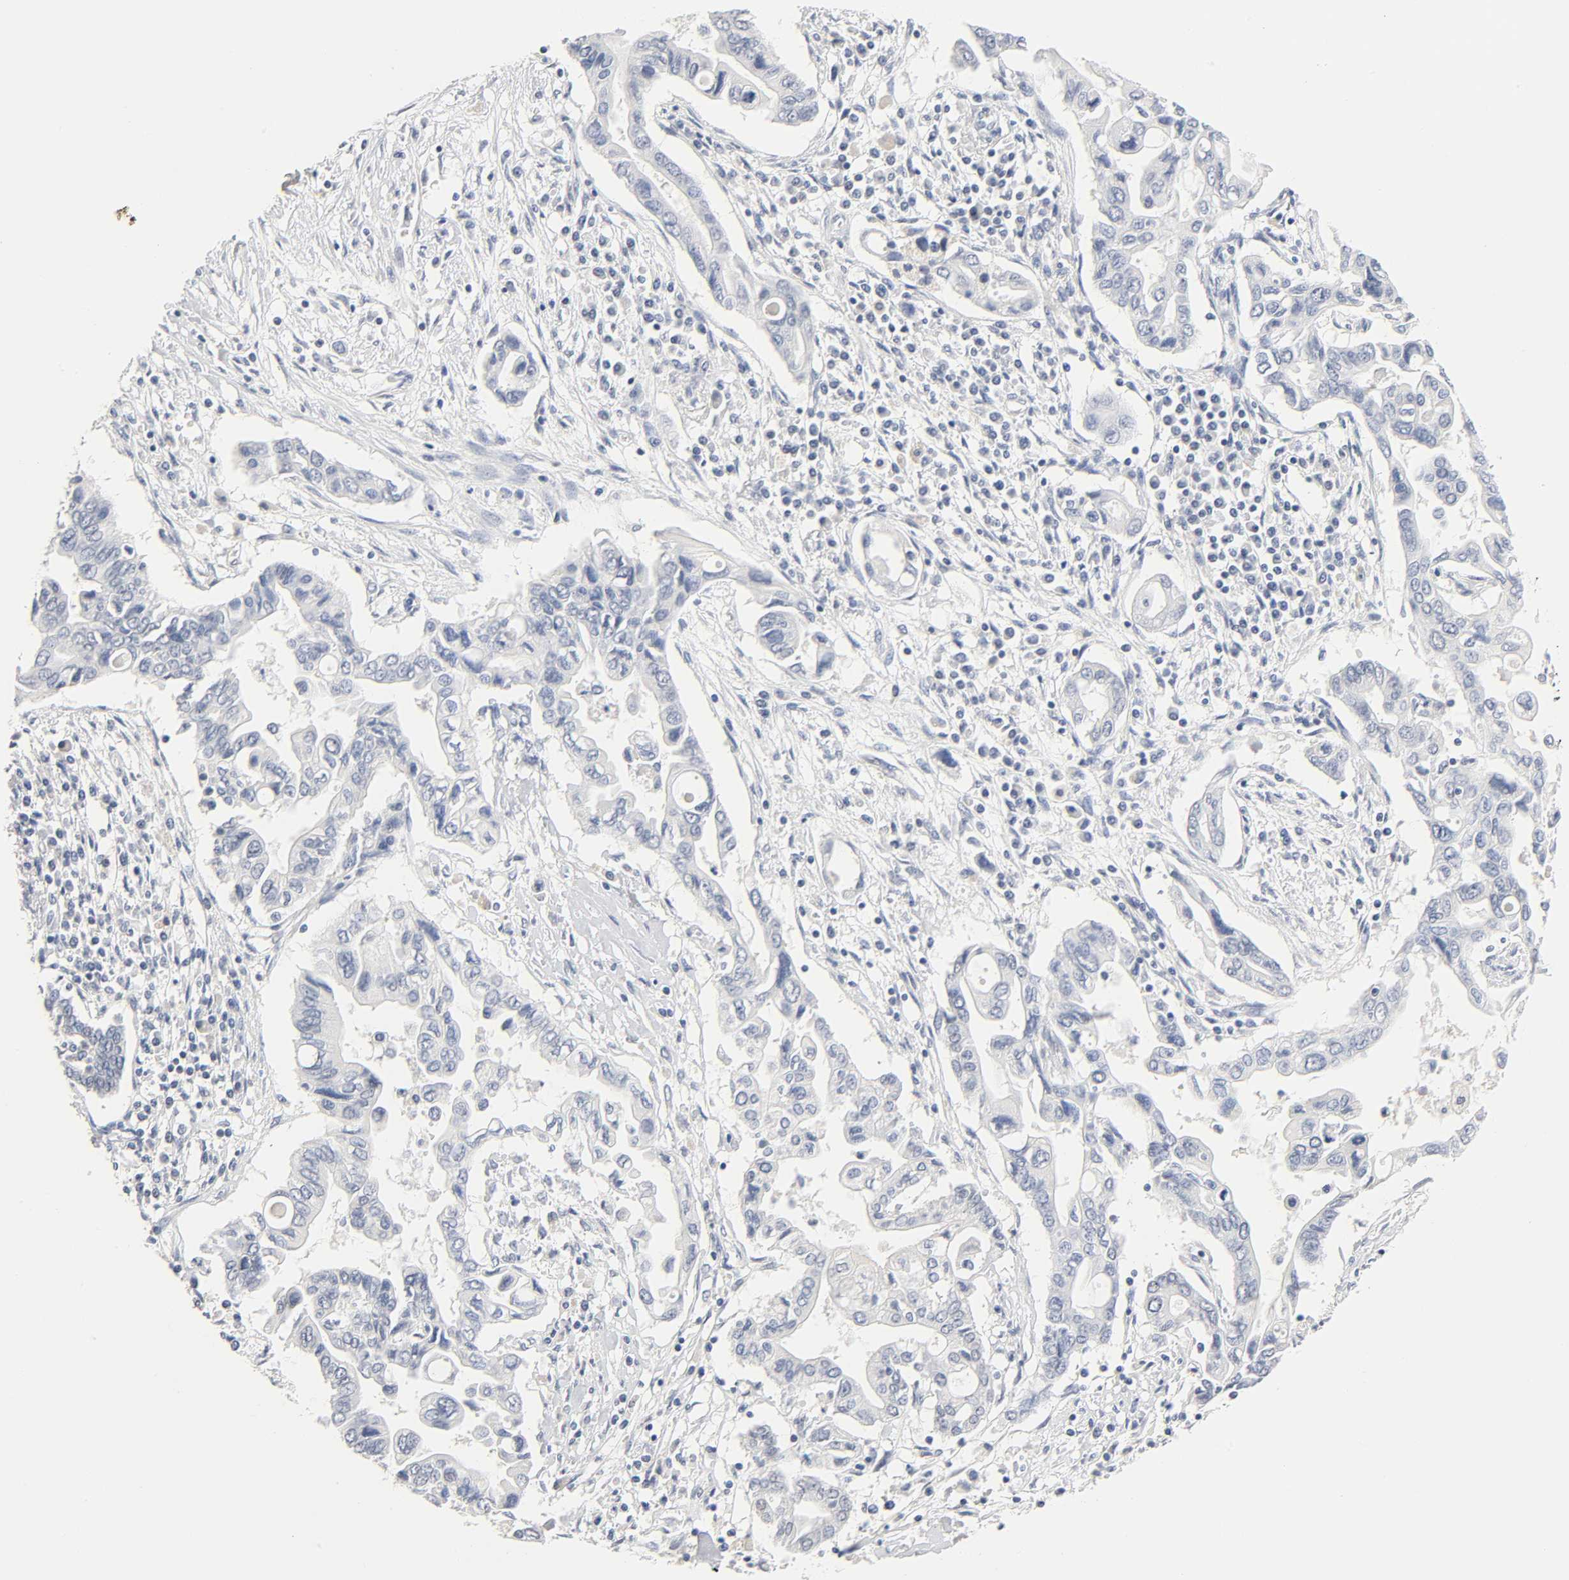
{"staining": {"intensity": "negative", "quantity": "none", "location": "none"}, "tissue": "pancreatic cancer", "cell_type": "Tumor cells", "image_type": "cancer", "snomed": [{"axis": "morphology", "description": "Adenocarcinoma, NOS"}, {"axis": "topography", "description": "Pancreas"}], "caption": "The immunohistochemistry (IHC) image has no significant staining in tumor cells of pancreatic cancer (adenocarcinoma) tissue. The staining is performed using DAB (3,3'-diaminobenzidine) brown chromogen with nuclei counter-stained in using hematoxylin.", "gene": "NFATC1", "patient": {"sex": "female", "age": 57}}